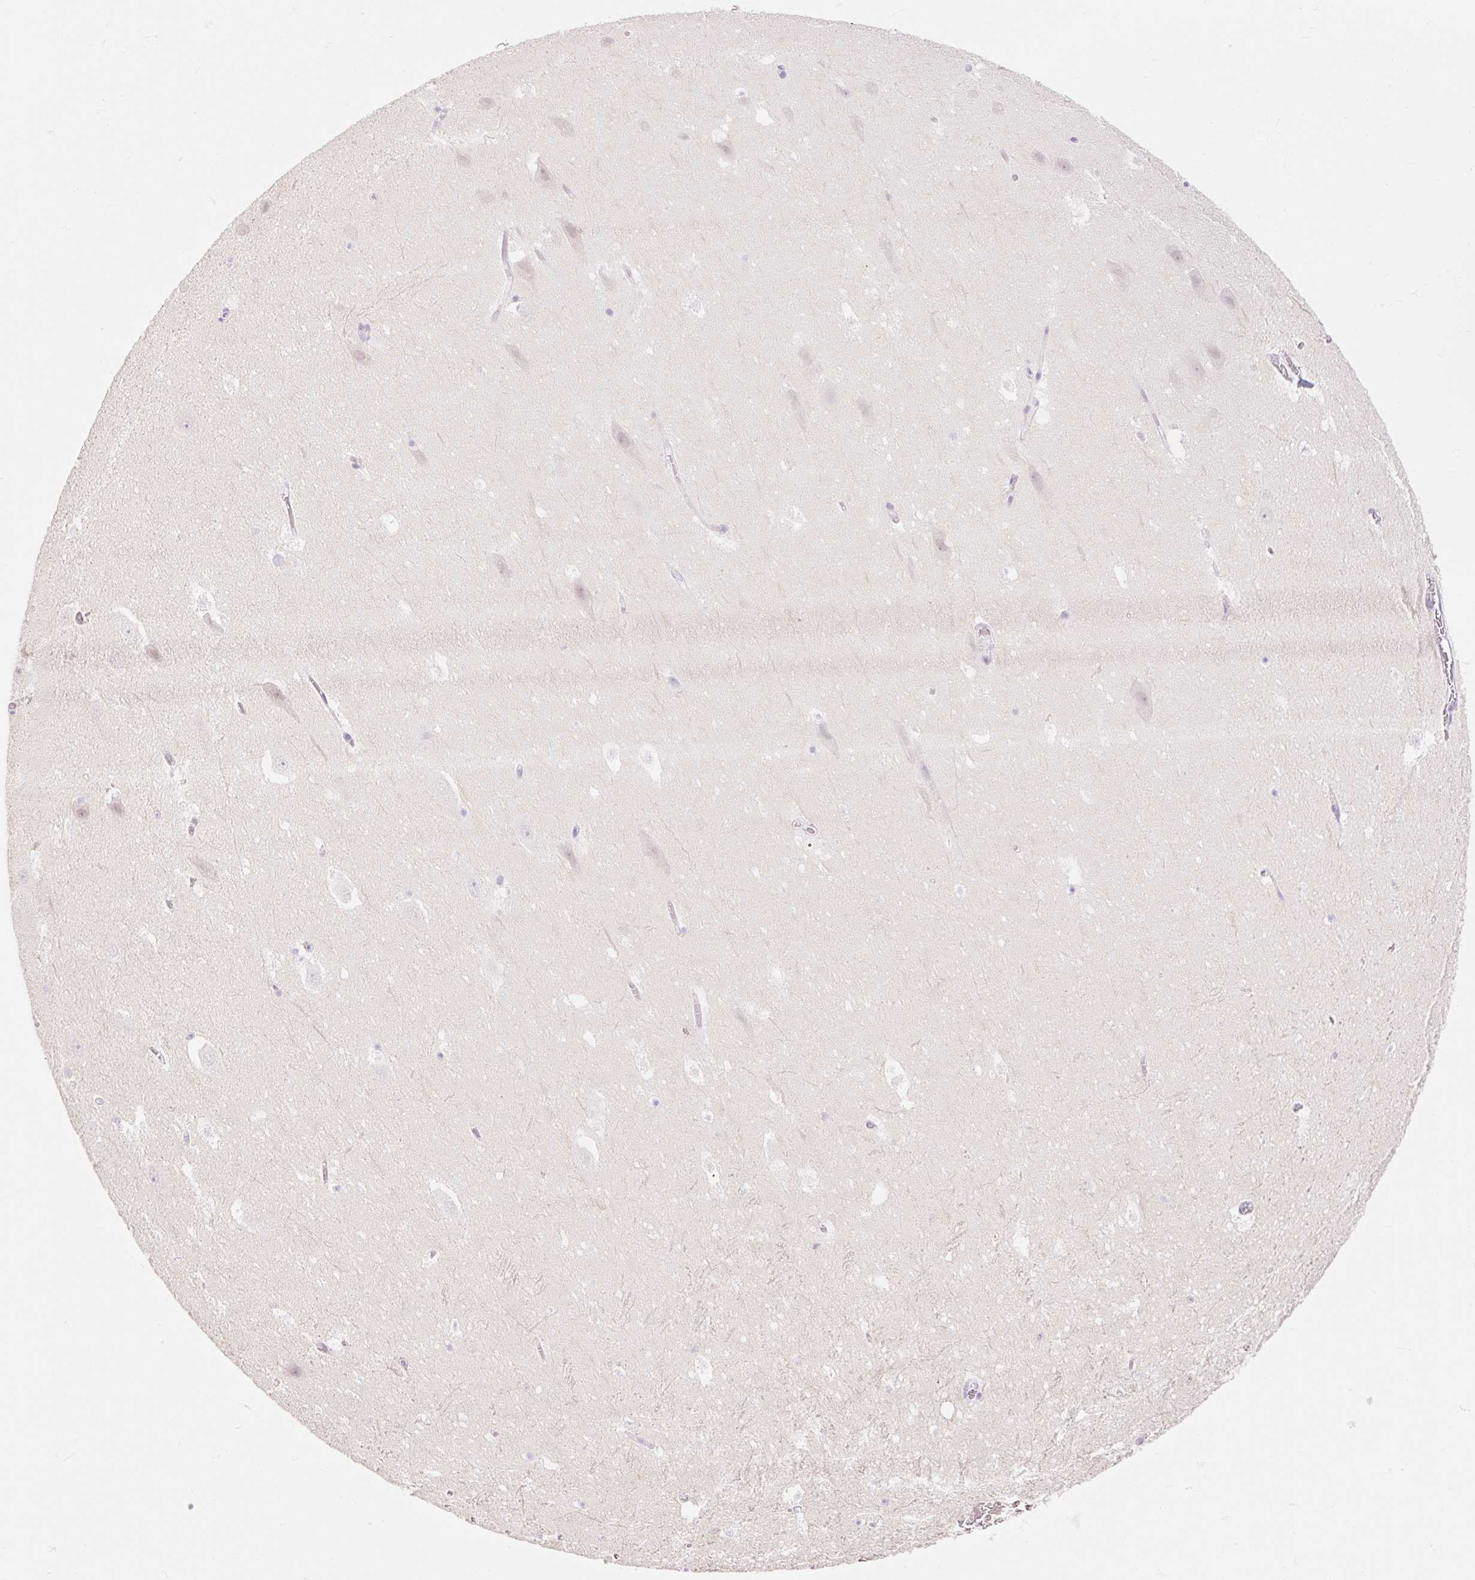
{"staining": {"intensity": "negative", "quantity": "none", "location": "none"}, "tissue": "hippocampus", "cell_type": "Glial cells", "image_type": "normal", "snomed": [{"axis": "morphology", "description": "Normal tissue, NOS"}, {"axis": "topography", "description": "Hippocampus"}], "caption": "This is an immunohistochemistry (IHC) image of benign hippocampus. There is no staining in glial cells.", "gene": "TAF1L", "patient": {"sex": "female", "age": 42}}